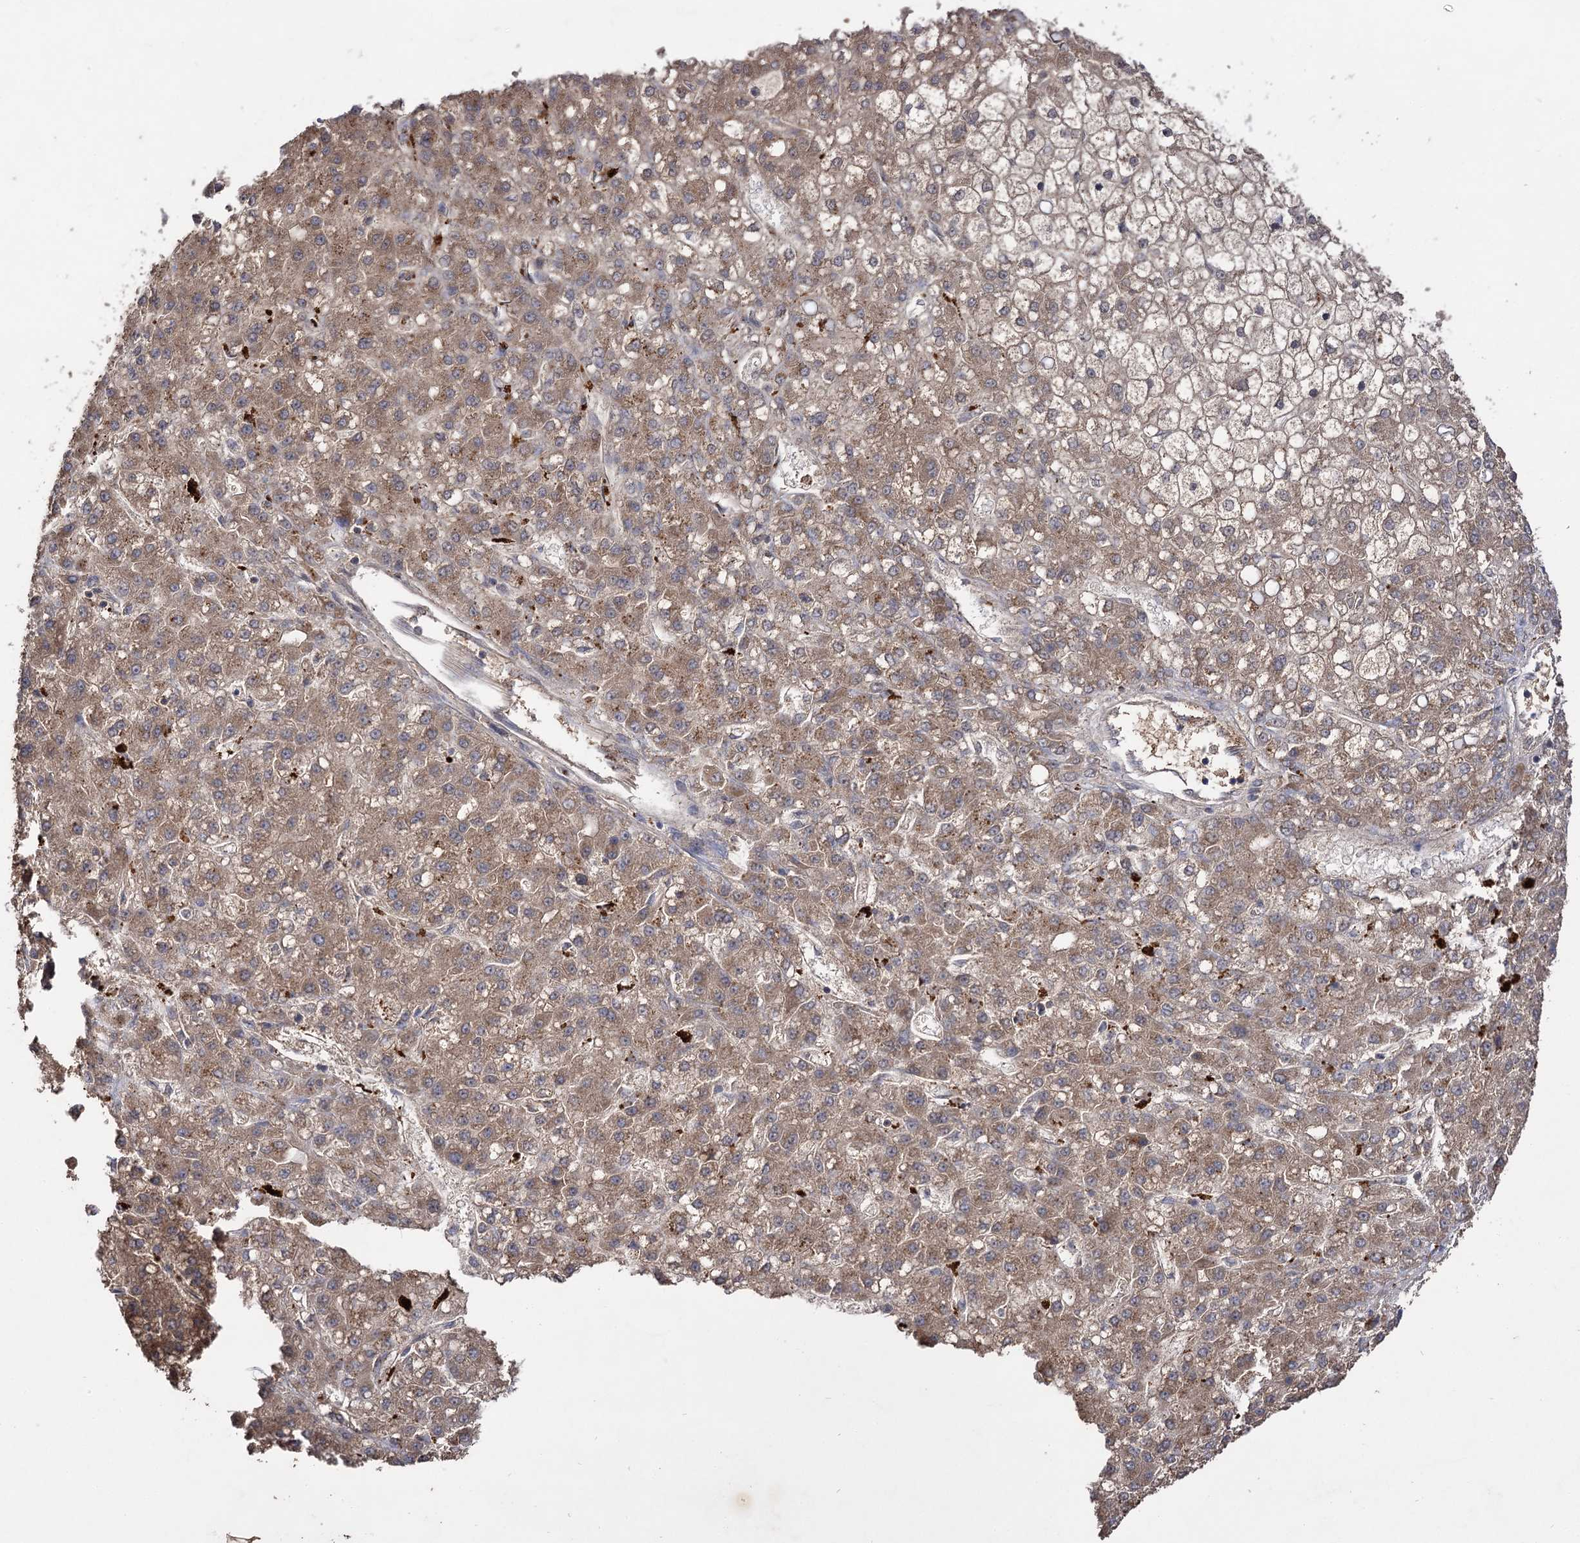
{"staining": {"intensity": "weak", "quantity": "25%-75%", "location": "cytoplasmic/membranous"}, "tissue": "liver cancer", "cell_type": "Tumor cells", "image_type": "cancer", "snomed": [{"axis": "morphology", "description": "Carcinoma, Hepatocellular, NOS"}, {"axis": "topography", "description": "Liver"}], "caption": "A brown stain highlights weak cytoplasmic/membranous expression of a protein in human hepatocellular carcinoma (liver) tumor cells.", "gene": "USP50", "patient": {"sex": "male", "age": 67}}